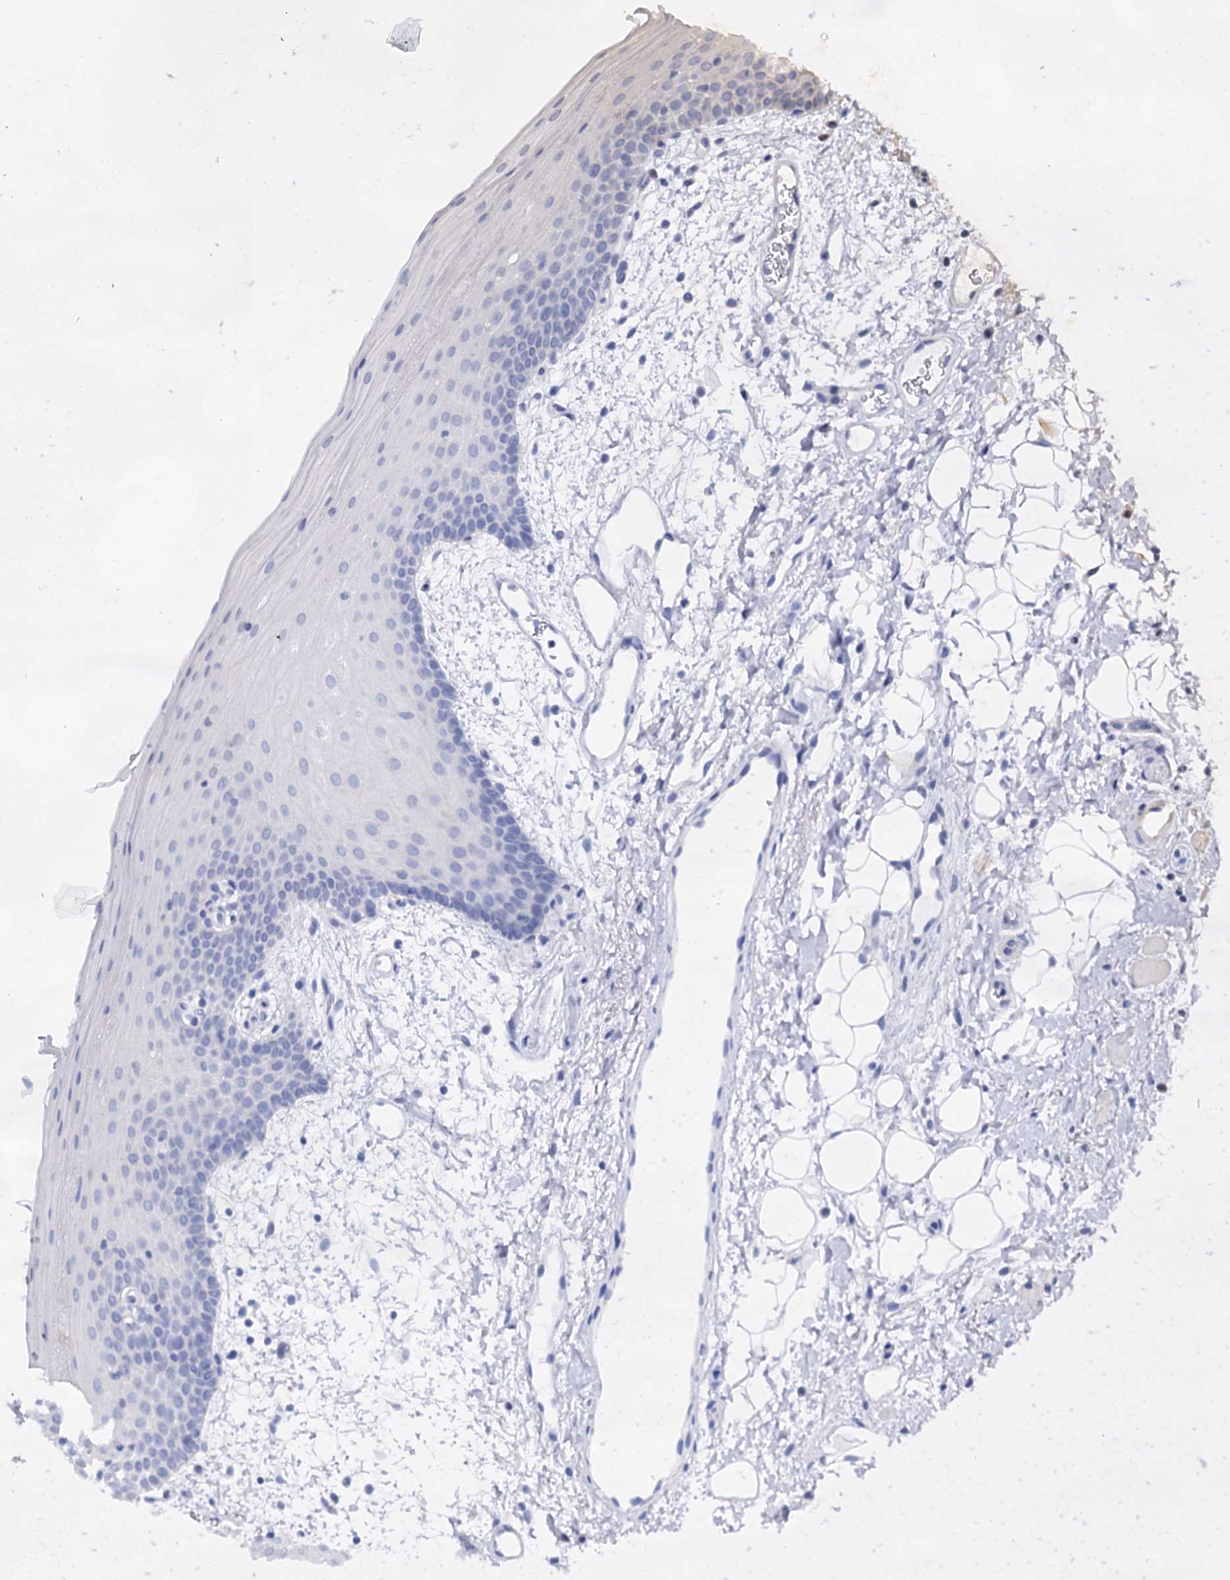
{"staining": {"intensity": "moderate", "quantity": "<25%", "location": "cytoplasmic/membranous"}, "tissue": "oral mucosa", "cell_type": "Squamous epithelial cells", "image_type": "normal", "snomed": [{"axis": "morphology", "description": "Normal tissue, NOS"}, {"axis": "topography", "description": "Oral tissue"}], "caption": "Protein expression analysis of normal human oral mucosa reveals moderate cytoplasmic/membranous expression in approximately <25% of squamous epithelial cells.", "gene": "CSAD", "patient": {"sex": "male", "age": 68}}